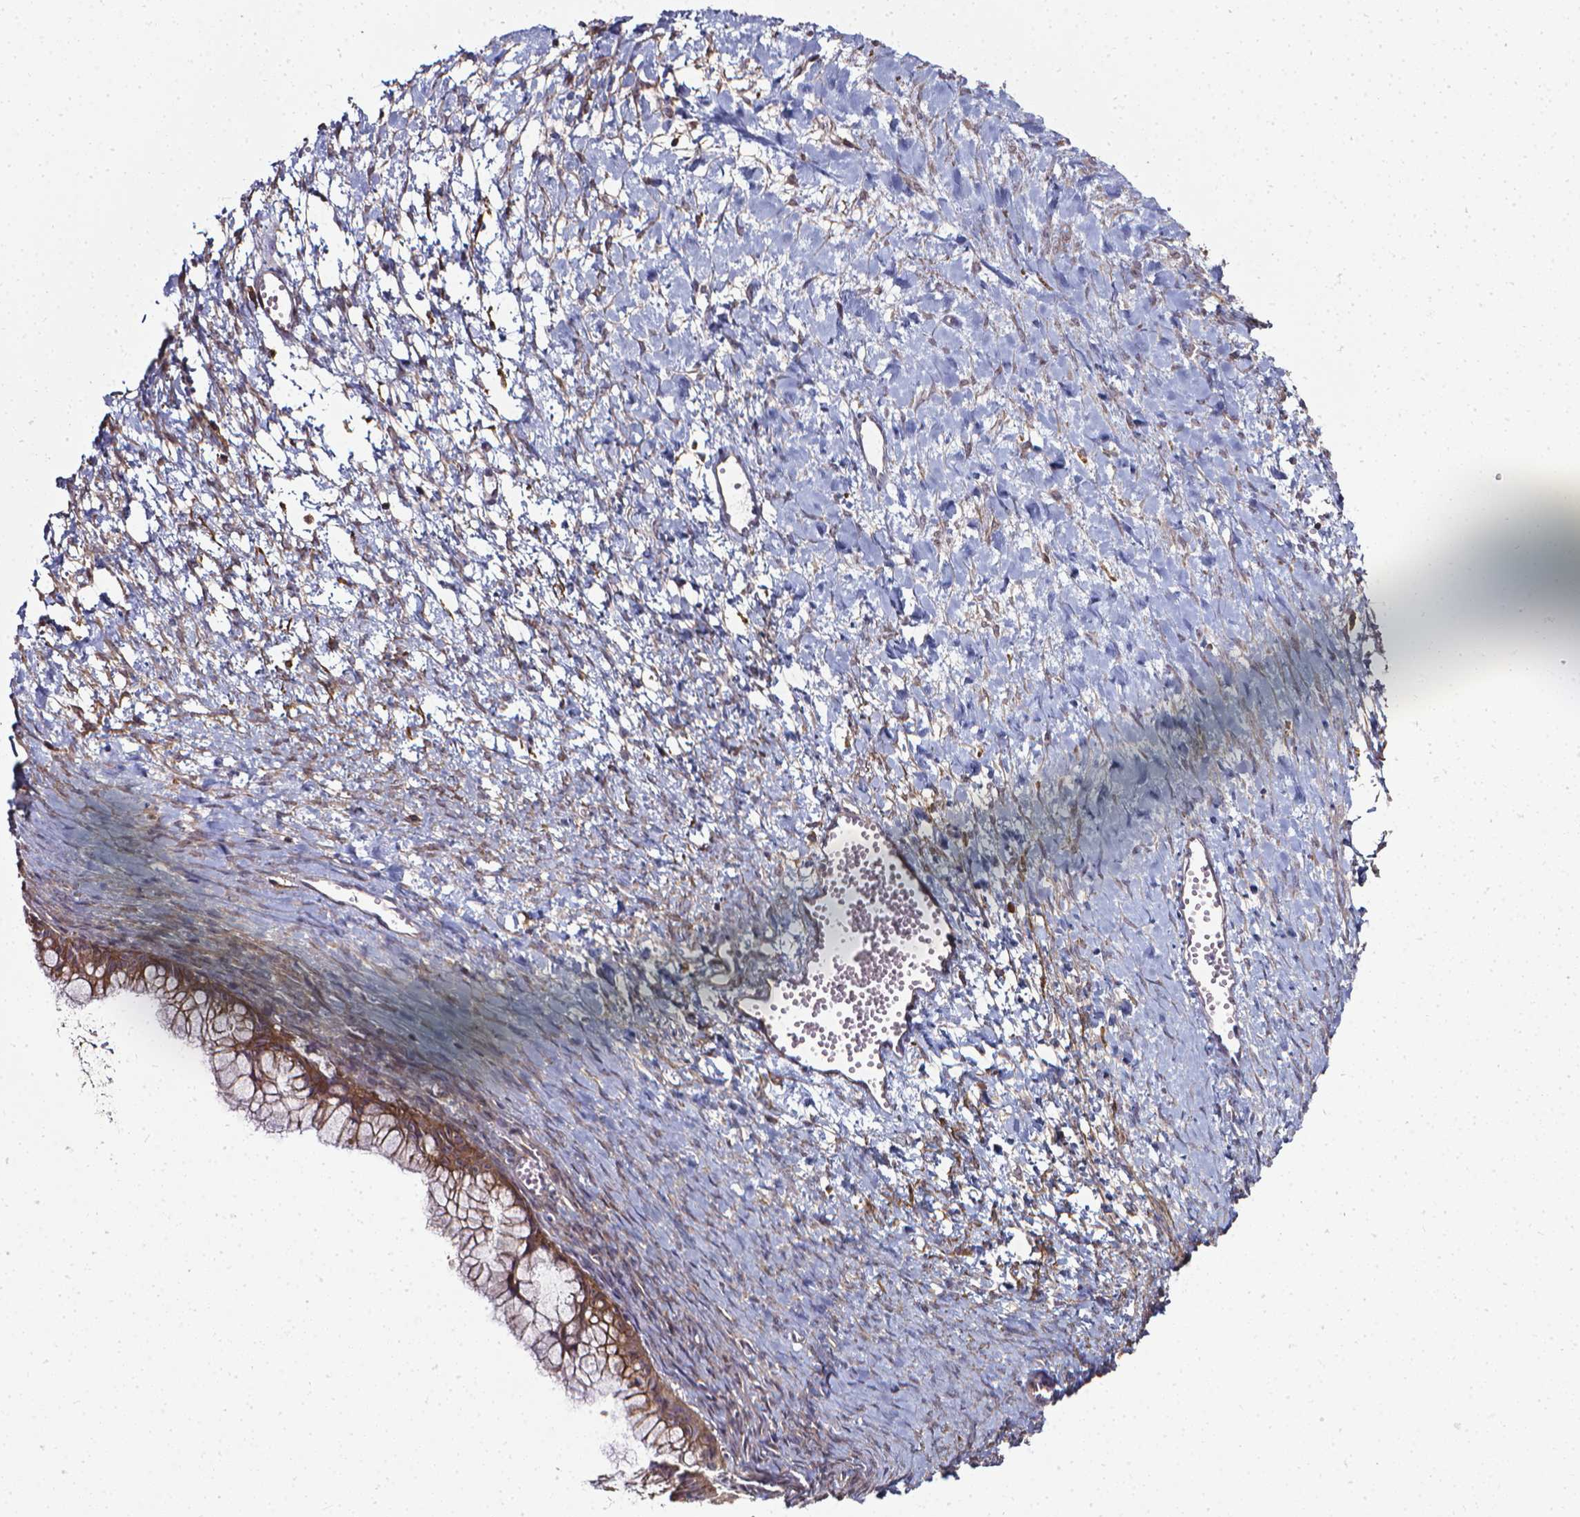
{"staining": {"intensity": "moderate", "quantity": ">75%", "location": "cytoplasmic/membranous"}, "tissue": "ovarian cancer", "cell_type": "Tumor cells", "image_type": "cancer", "snomed": [{"axis": "morphology", "description": "Cystadenocarcinoma, mucinous, NOS"}, {"axis": "topography", "description": "Ovary"}], "caption": "The photomicrograph demonstrates immunohistochemical staining of mucinous cystadenocarcinoma (ovarian). There is moderate cytoplasmic/membranous expression is present in approximately >75% of tumor cells. The staining is performed using DAB (3,3'-diaminobenzidine) brown chromogen to label protein expression. The nuclei are counter-stained blue using hematoxylin.", "gene": "PRAG1", "patient": {"sex": "female", "age": 41}}